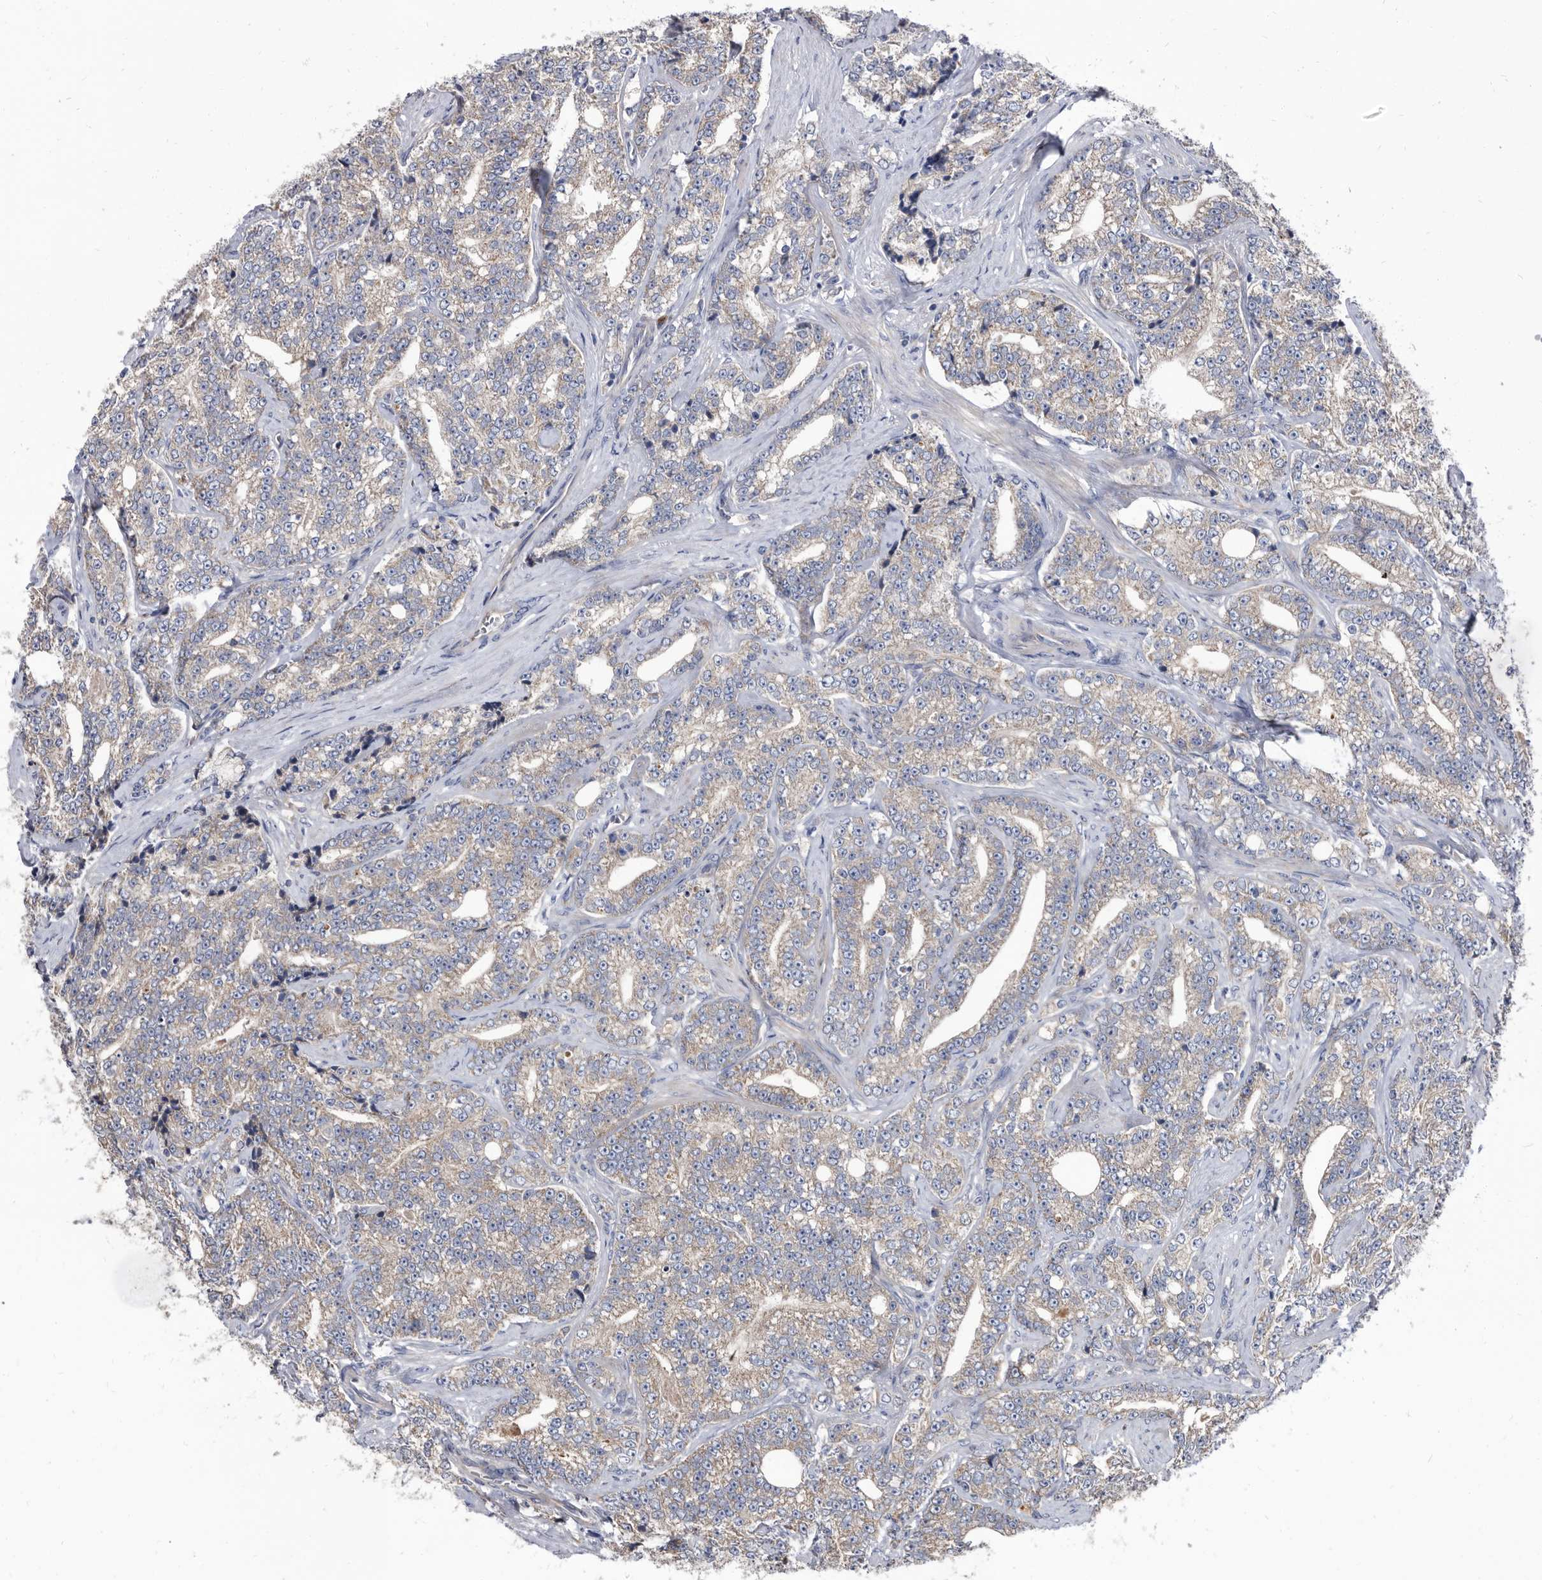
{"staining": {"intensity": "weak", "quantity": ">75%", "location": "cytoplasmic/membranous"}, "tissue": "prostate cancer", "cell_type": "Tumor cells", "image_type": "cancer", "snomed": [{"axis": "morphology", "description": "Adenocarcinoma, High grade"}, {"axis": "topography", "description": "Prostate and seminal vesicle, NOS"}], "caption": "Protein expression by IHC demonstrates weak cytoplasmic/membranous positivity in about >75% of tumor cells in prostate adenocarcinoma (high-grade). (IHC, brightfield microscopy, high magnification).", "gene": "DTNBP1", "patient": {"sex": "male", "age": 67}}